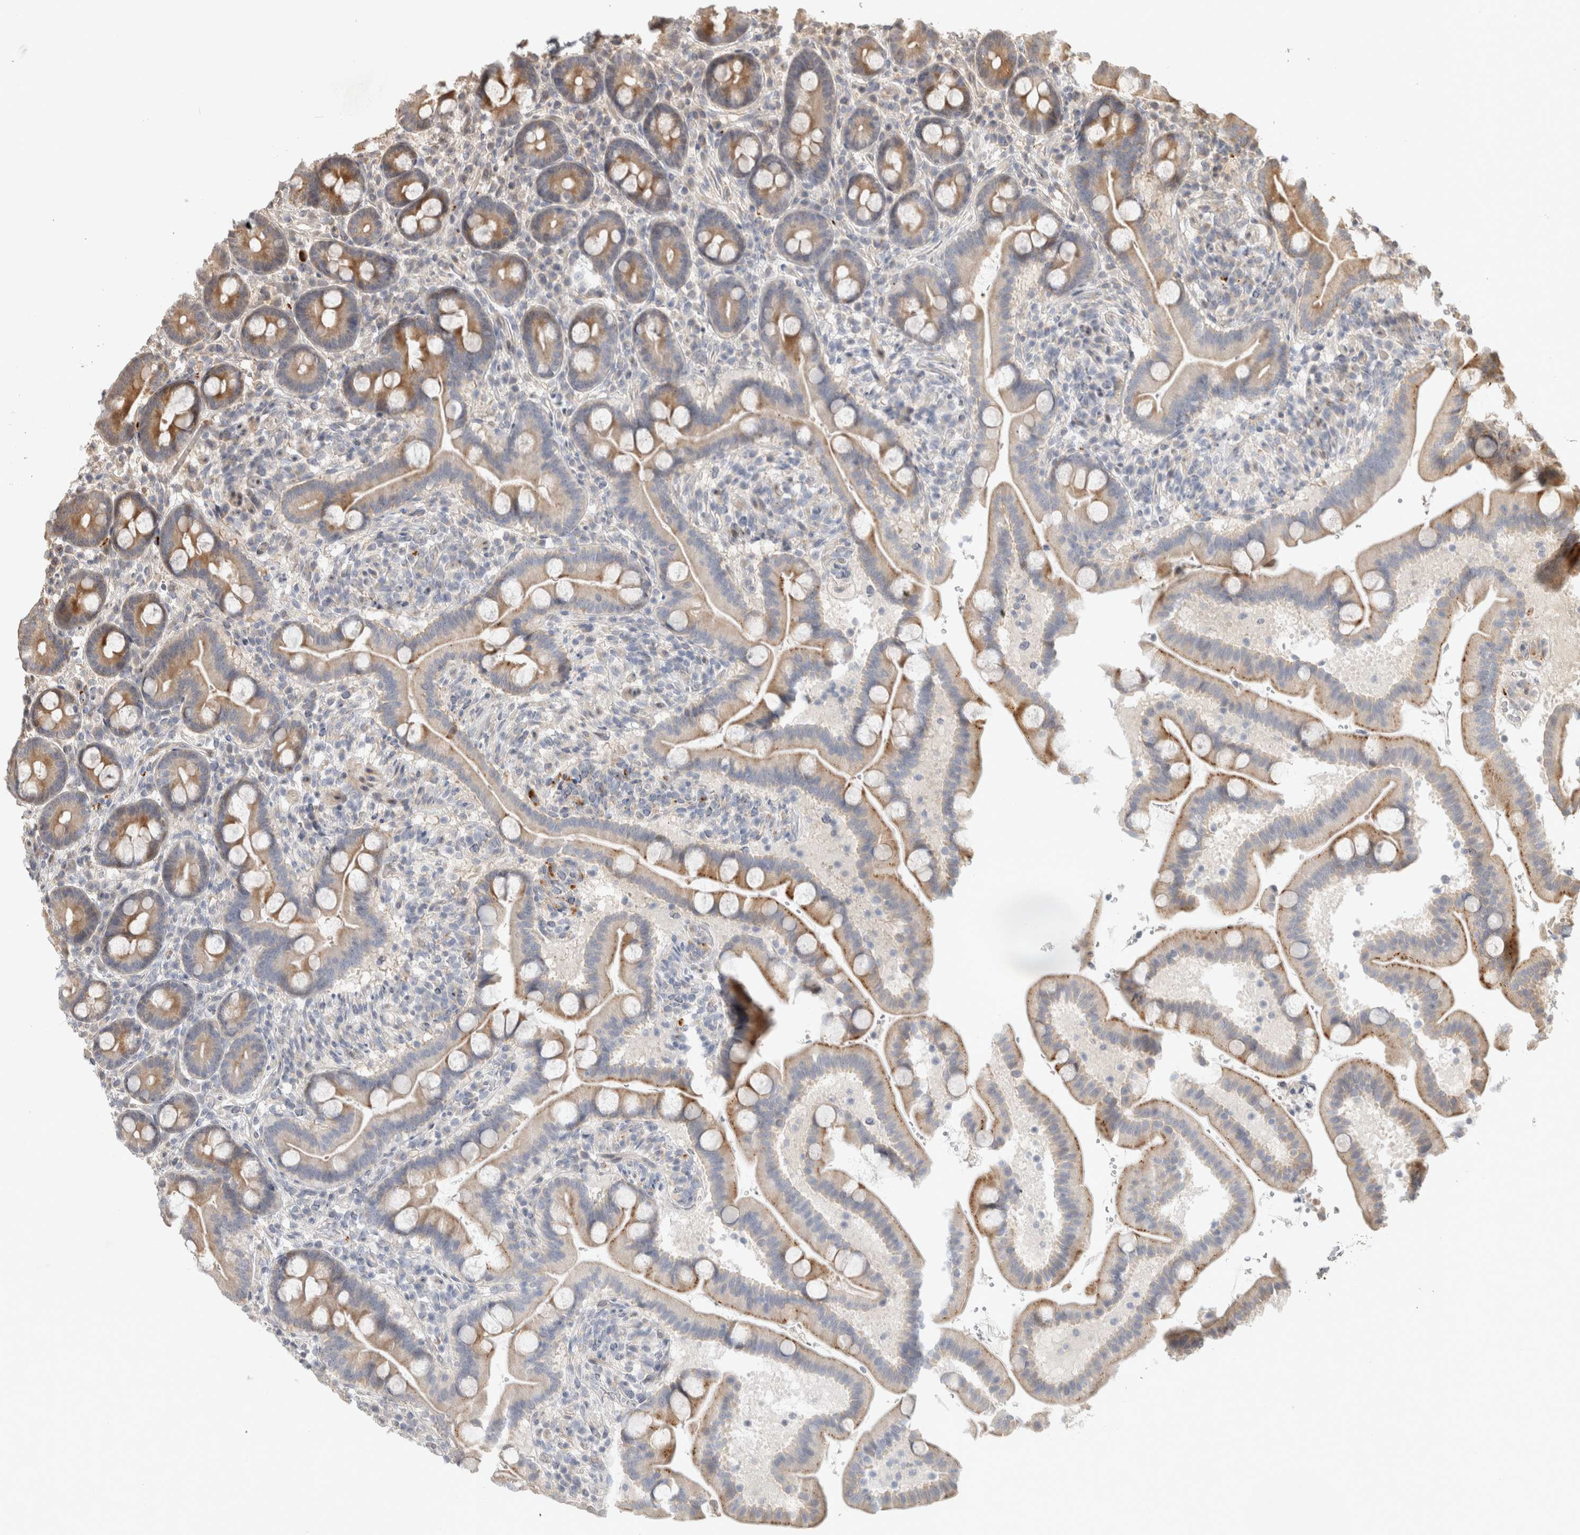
{"staining": {"intensity": "moderate", "quantity": "25%-75%", "location": "cytoplasmic/membranous"}, "tissue": "duodenum", "cell_type": "Glandular cells", "image_type": "normal", "snomed": [{"axis": "morphology", "description": "Normal tissue, NOS"}, {"axis": "topography", "description": "Duodenum"}], "caption": "IHC micrograph of normal duodenum: human duodenum stained using immunohistochemistry exhibits medium levels of moderate protein expression localized specifically in the cytoplasmic/membranous of glandular cells, appearing as a cytoplasmic/membranous brown color.", "gene": "PITPNC1", "patient": {"sex": "male", "age": 54}}